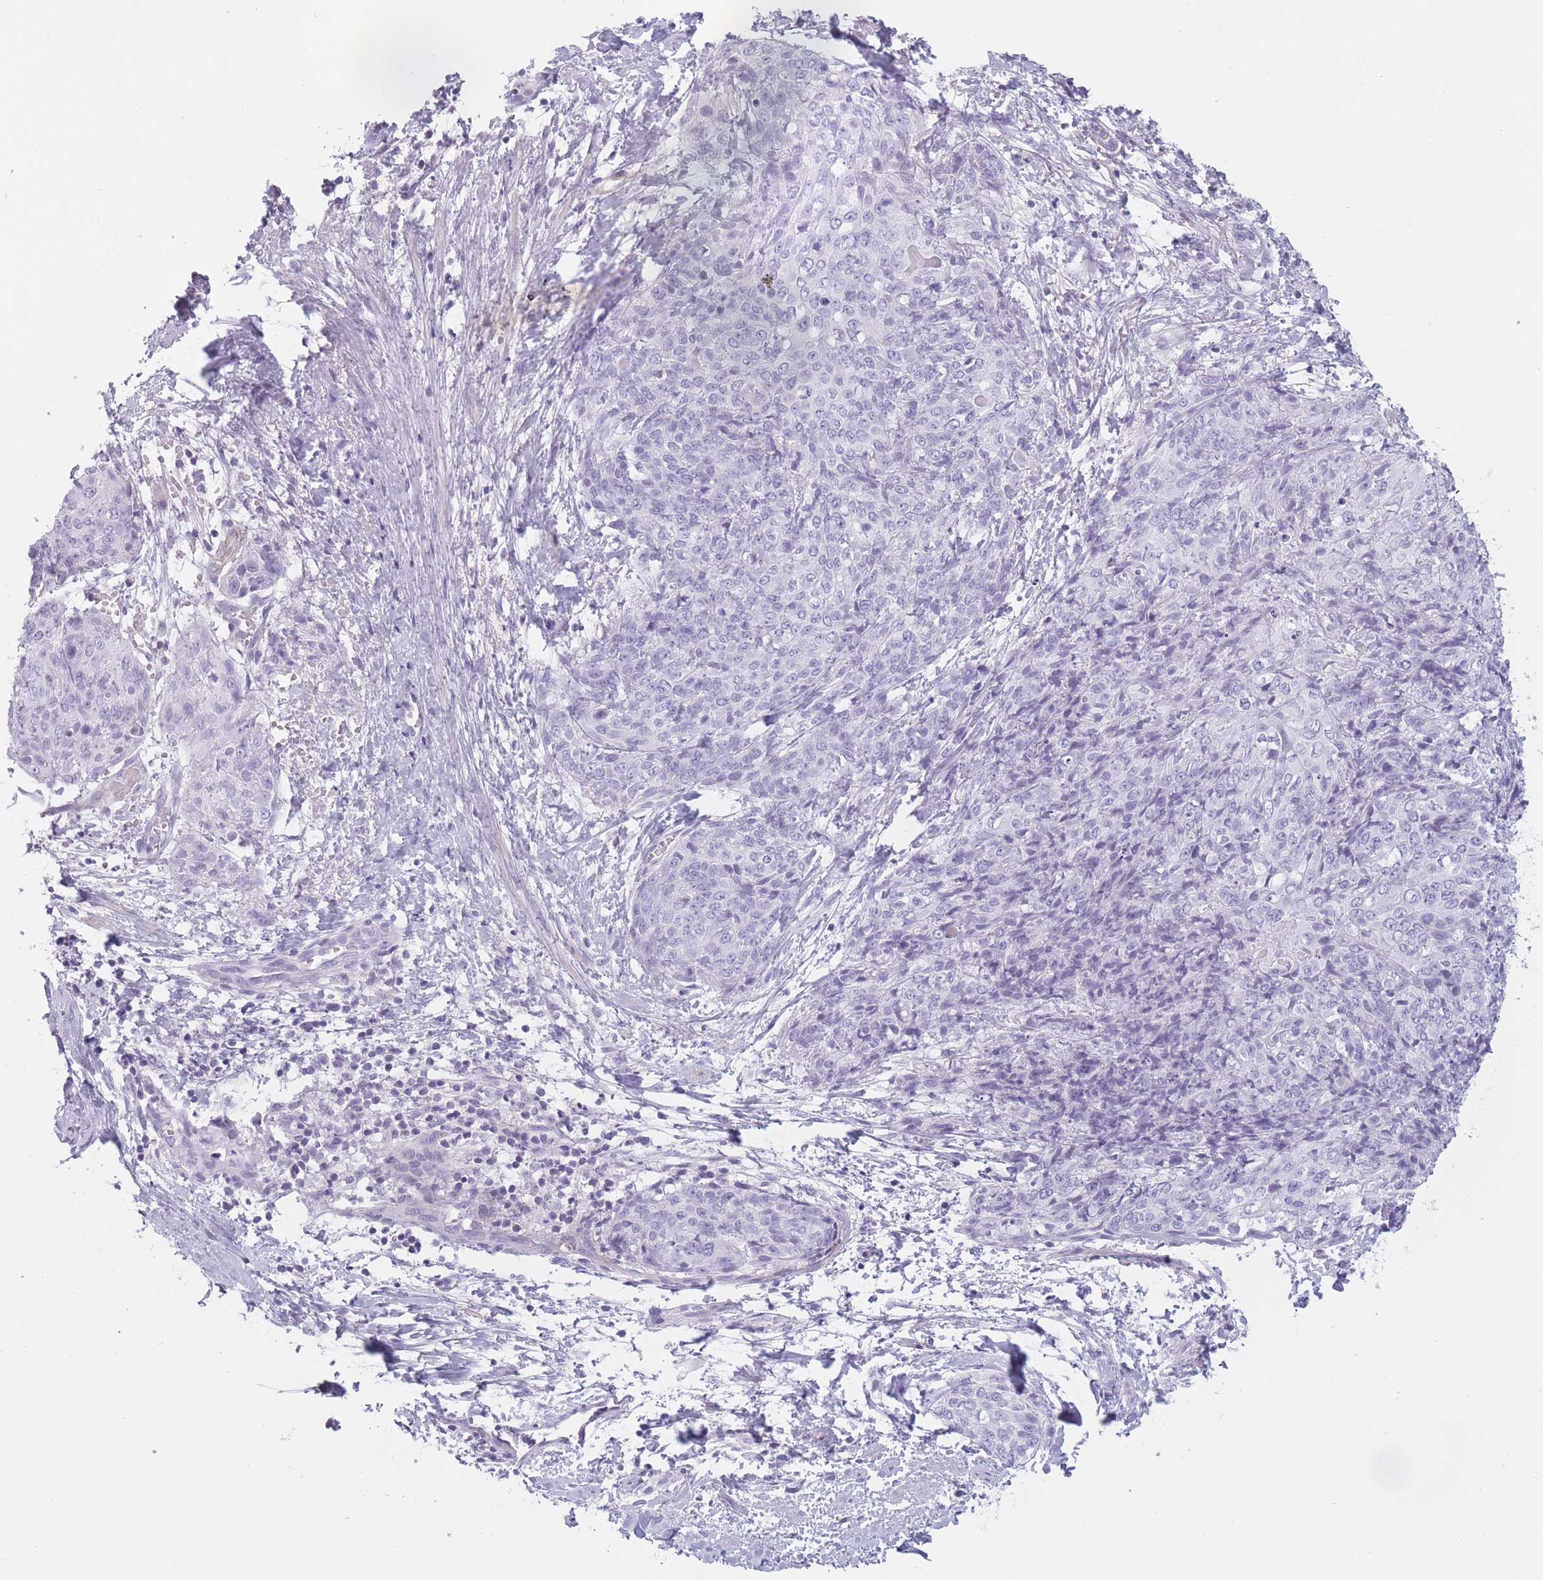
{"staining": {"intensity": "negative", "quantity": "none", "location": "none"}, "tissue": "skin cancer", "cell_type": "Tumor cells", "image_type": "cancer", "snomed": [{"axis": "morphology", "description": "Squamous cell carcinoma, NOS"}, {"axis": "topography", "description": "Skin"}, {"axis": "topography", "description": "Vulva"}], "caption": "DAB immunohistochemical staining of skin squamous cell carcinoma reveals no significant positivity in tumor cells.", "gene": "GGT1", "patient": {"sex": "female", "age": 85}}